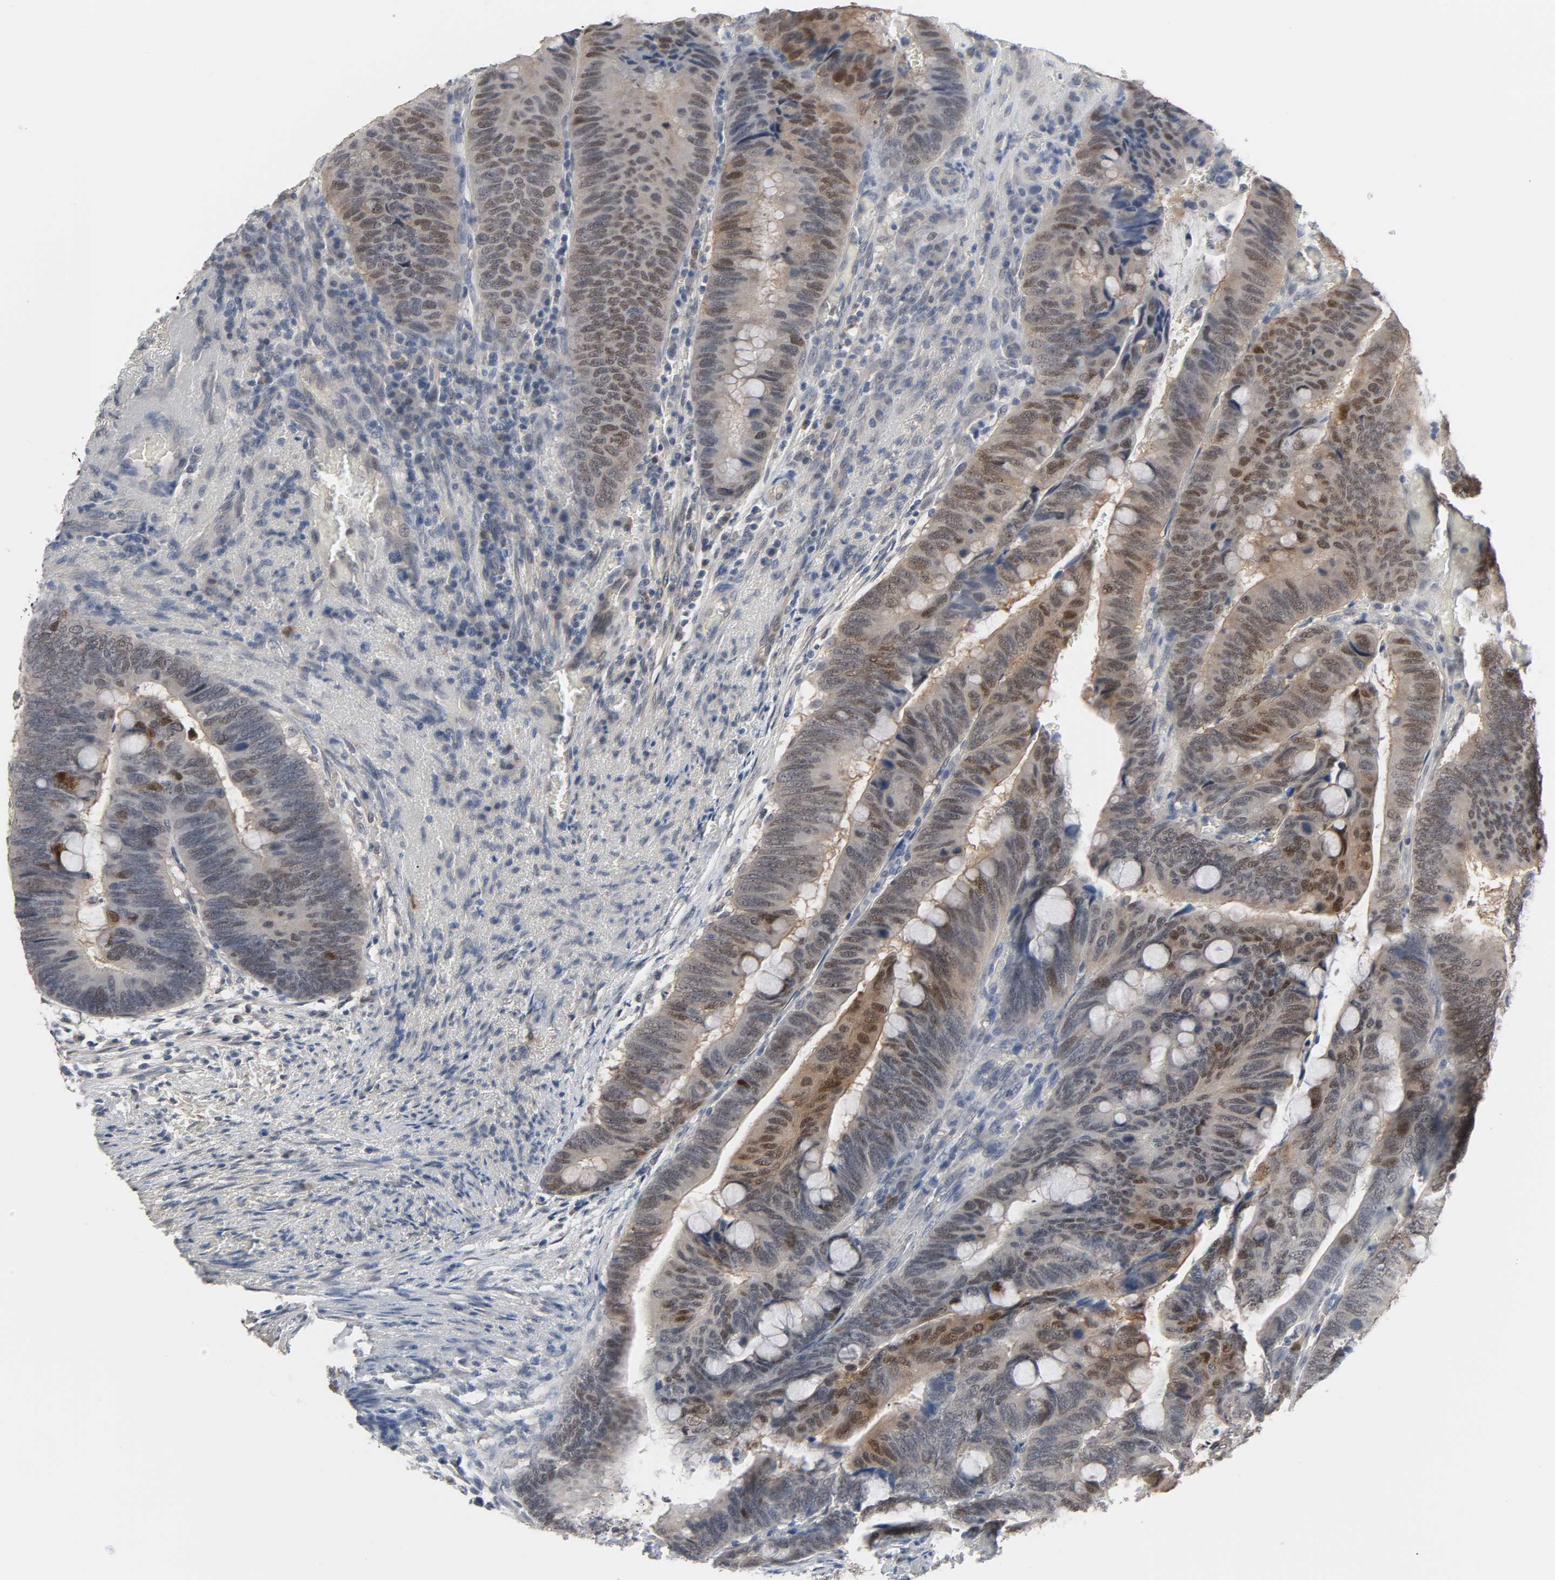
{"staining": {"intensity": "moderate", "quantity": "25%-75%", "location": "cytoplasmic/membranous,nuclear"}, "tissue": "colorectal cancer", "cell_type": "Tumor cells", "image_type": "cancer", "snomed": [{"axis": "morphology", "description": "Normal tissue, NOS"}, {"axis": "morphology", "description": "Adenocarcinoma, NOS"}, {"axis": "topography", "description": "Rectum"}, {"axis": "topography", "description": "Peripheral nerve tissue"}], "caption": "Protein expression analysis of colorectal cancer (adenocarcinoma) shows moderate cytoplasmic/membranous and nuclear expression in about 25%-75% of tumor cells.", "gene": "ACSS2", "patient": {"sex": "male", "age": 92}}